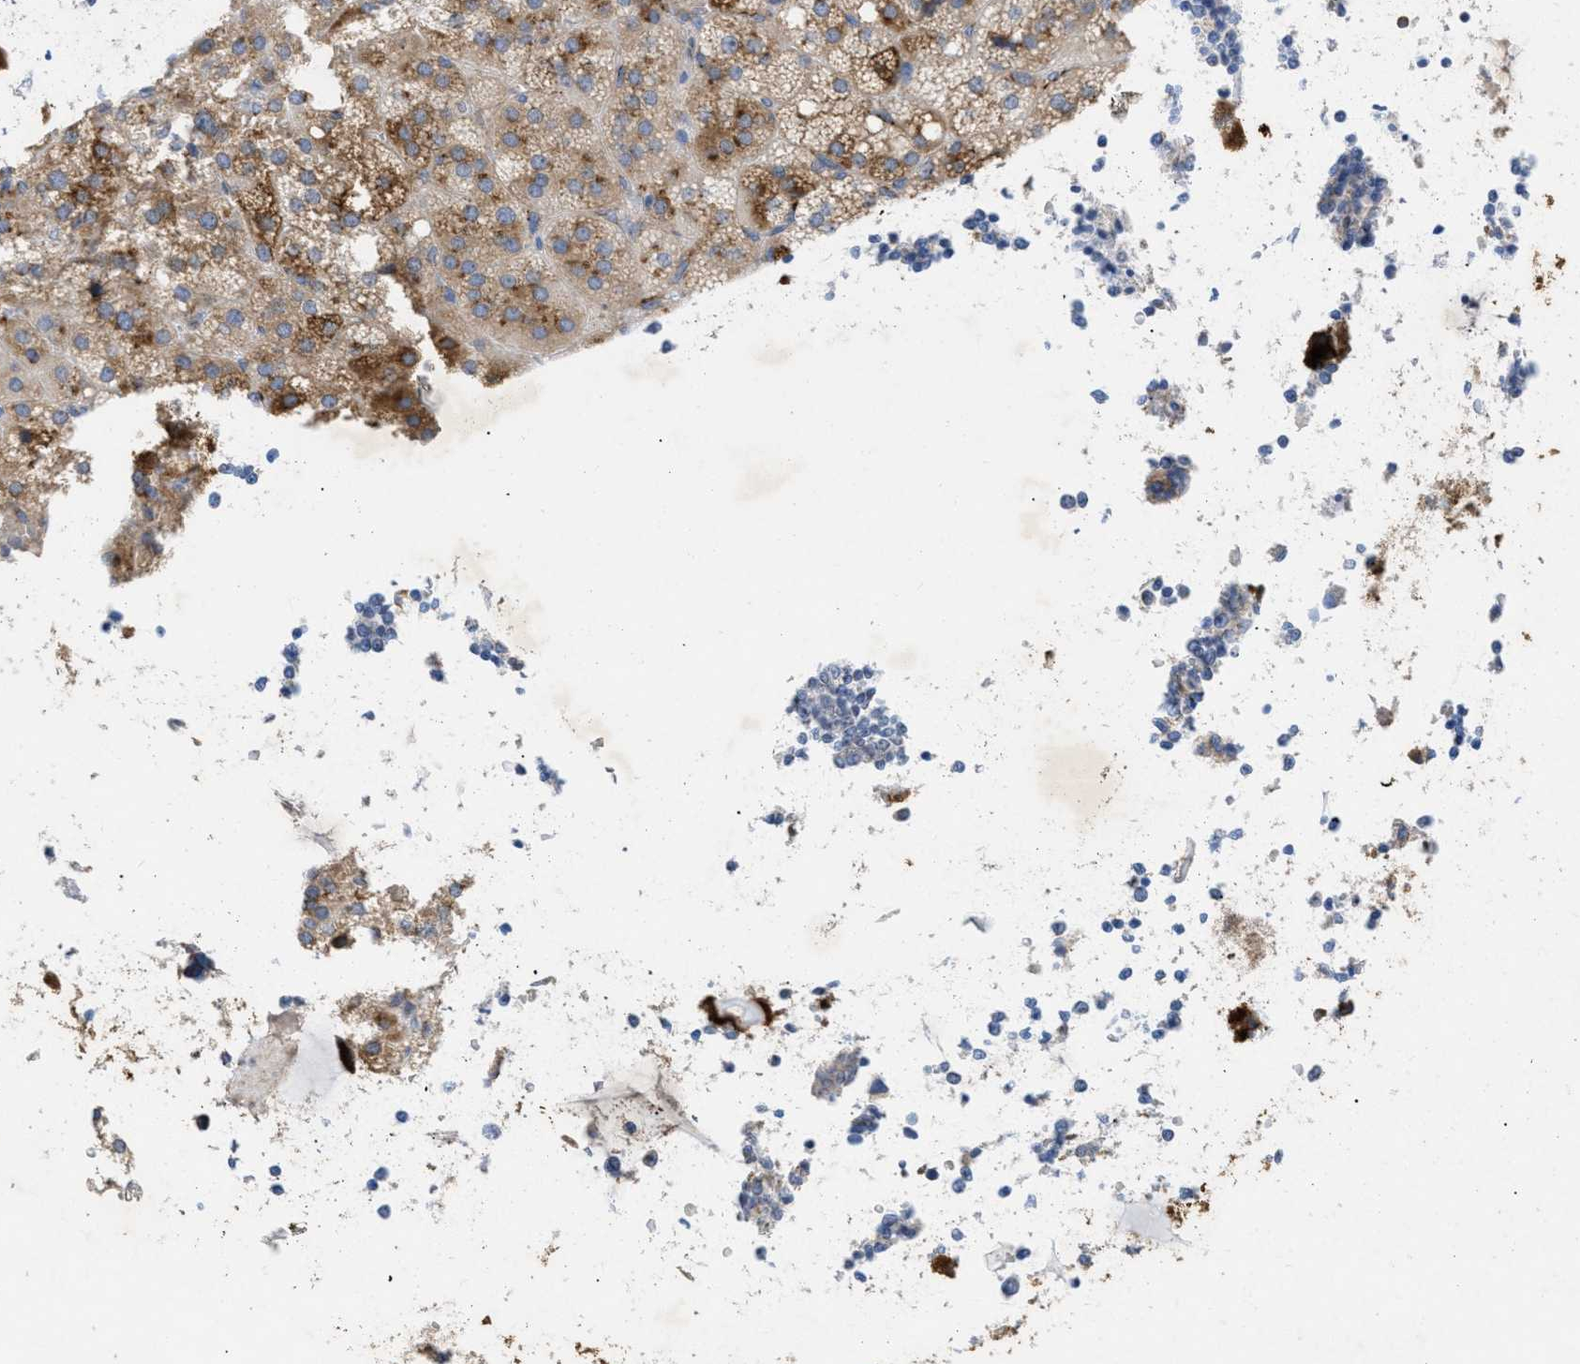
{"staining": {"intensity": "strong", "quantity": "25%-75%", "location": "cytoplasmic/membranous"}, "tissue": "adrenal gland", "cell_type": "Glandular cells", "image_type": "normal", "snomed": [{"axis": "morphology", "description": "Normal tissue, NOS"}, {"axis": "topography", "description": "Adrenal gland"}], "caption": "Immunohistochemistry (IHC) (DAB (3,3'-diaminobenzidine)) staining of normal human adrenal gland displays strong cytoplasmic/membranous protein positivity in about 25%-75% of glandular cells. The protein is stained brown, and the nuclei are stained in blue (DAB IHC with brightfield microscopy, high magnification).", "gene": "SLC50A1", "patient": {"sex": "female", "age": 47}}